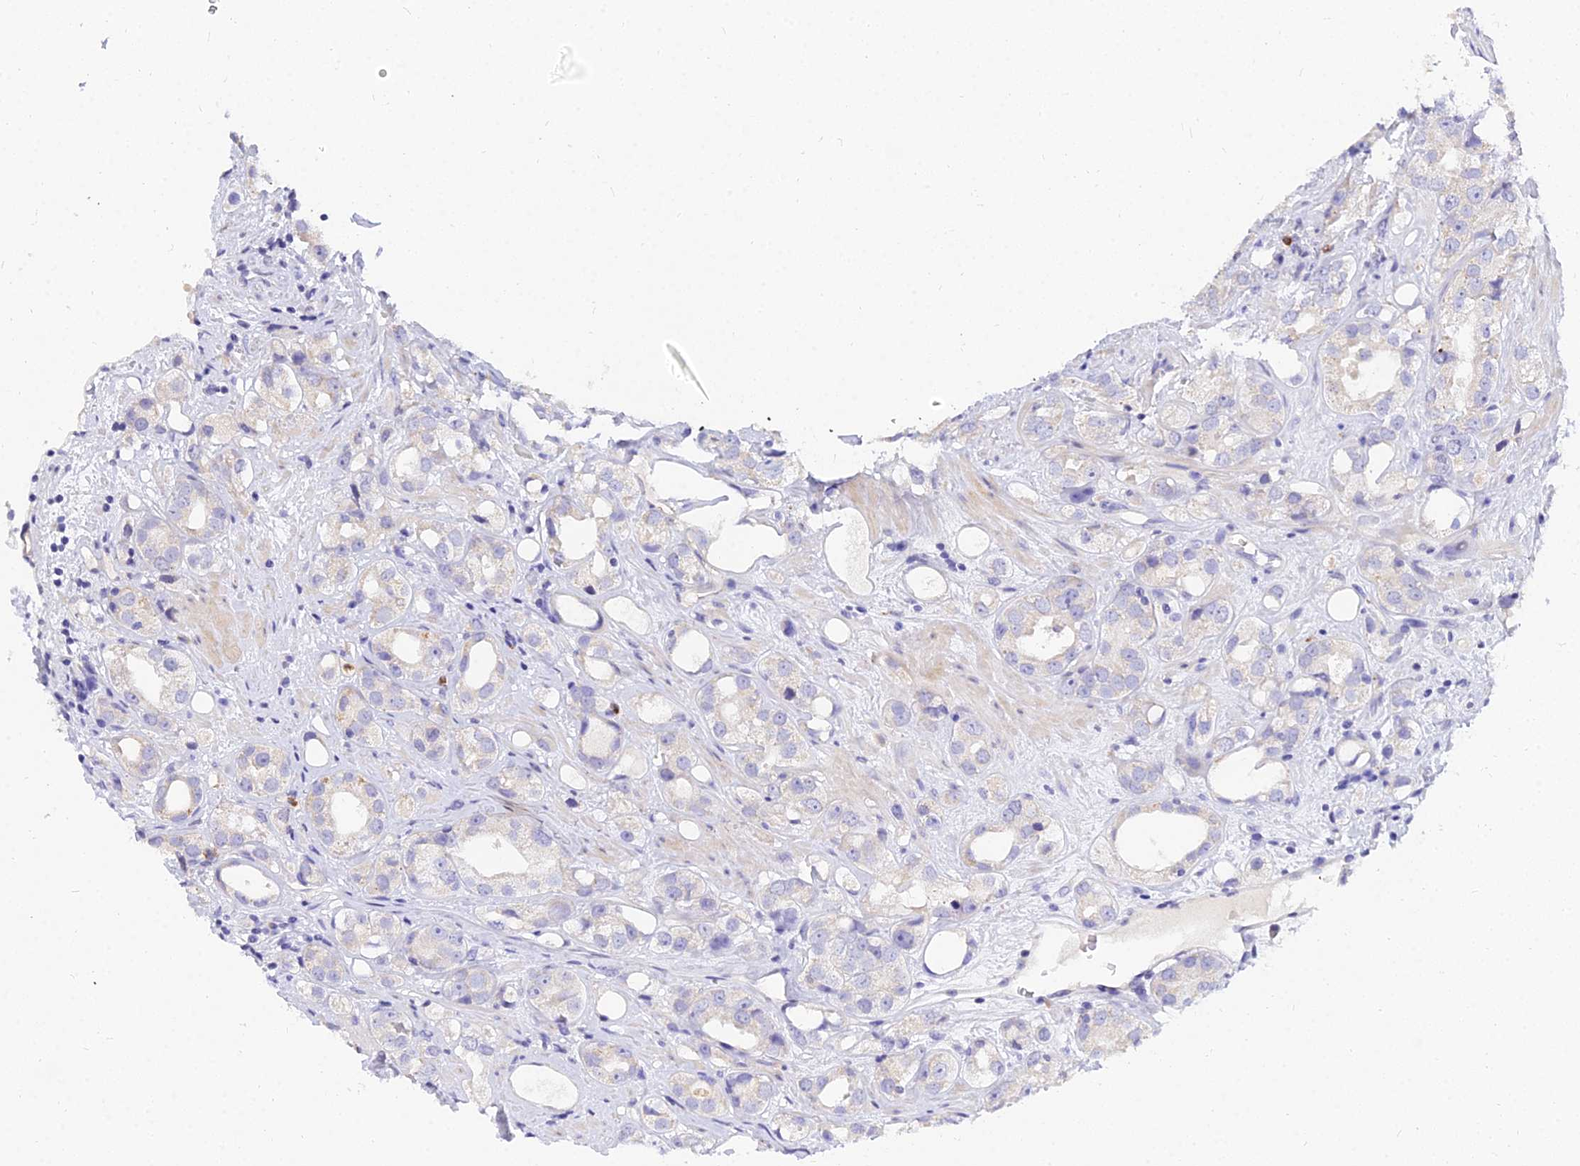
{"staining": {"intensity": "negative", "quantity": "none", "location": "none"}, "tissue": "prostate cancer", "cell_type": "Tumor cells", "image_type": "cancer", "snomed": [{"axis": "morphology", "description": "Adenocarcinoma, NOS"}, {"axis": "topography", "description": "Prostate"}], "caption": "Tumor cells show no significant protein staining in adenocarcinoma (prostate). (Stains: DAB IHC with hematoxylin counter stain, Microscopy: brightfield microscopy at high magnification).", "gene": "VWC2L", "patient": {"sex": "male", "age": 79}}